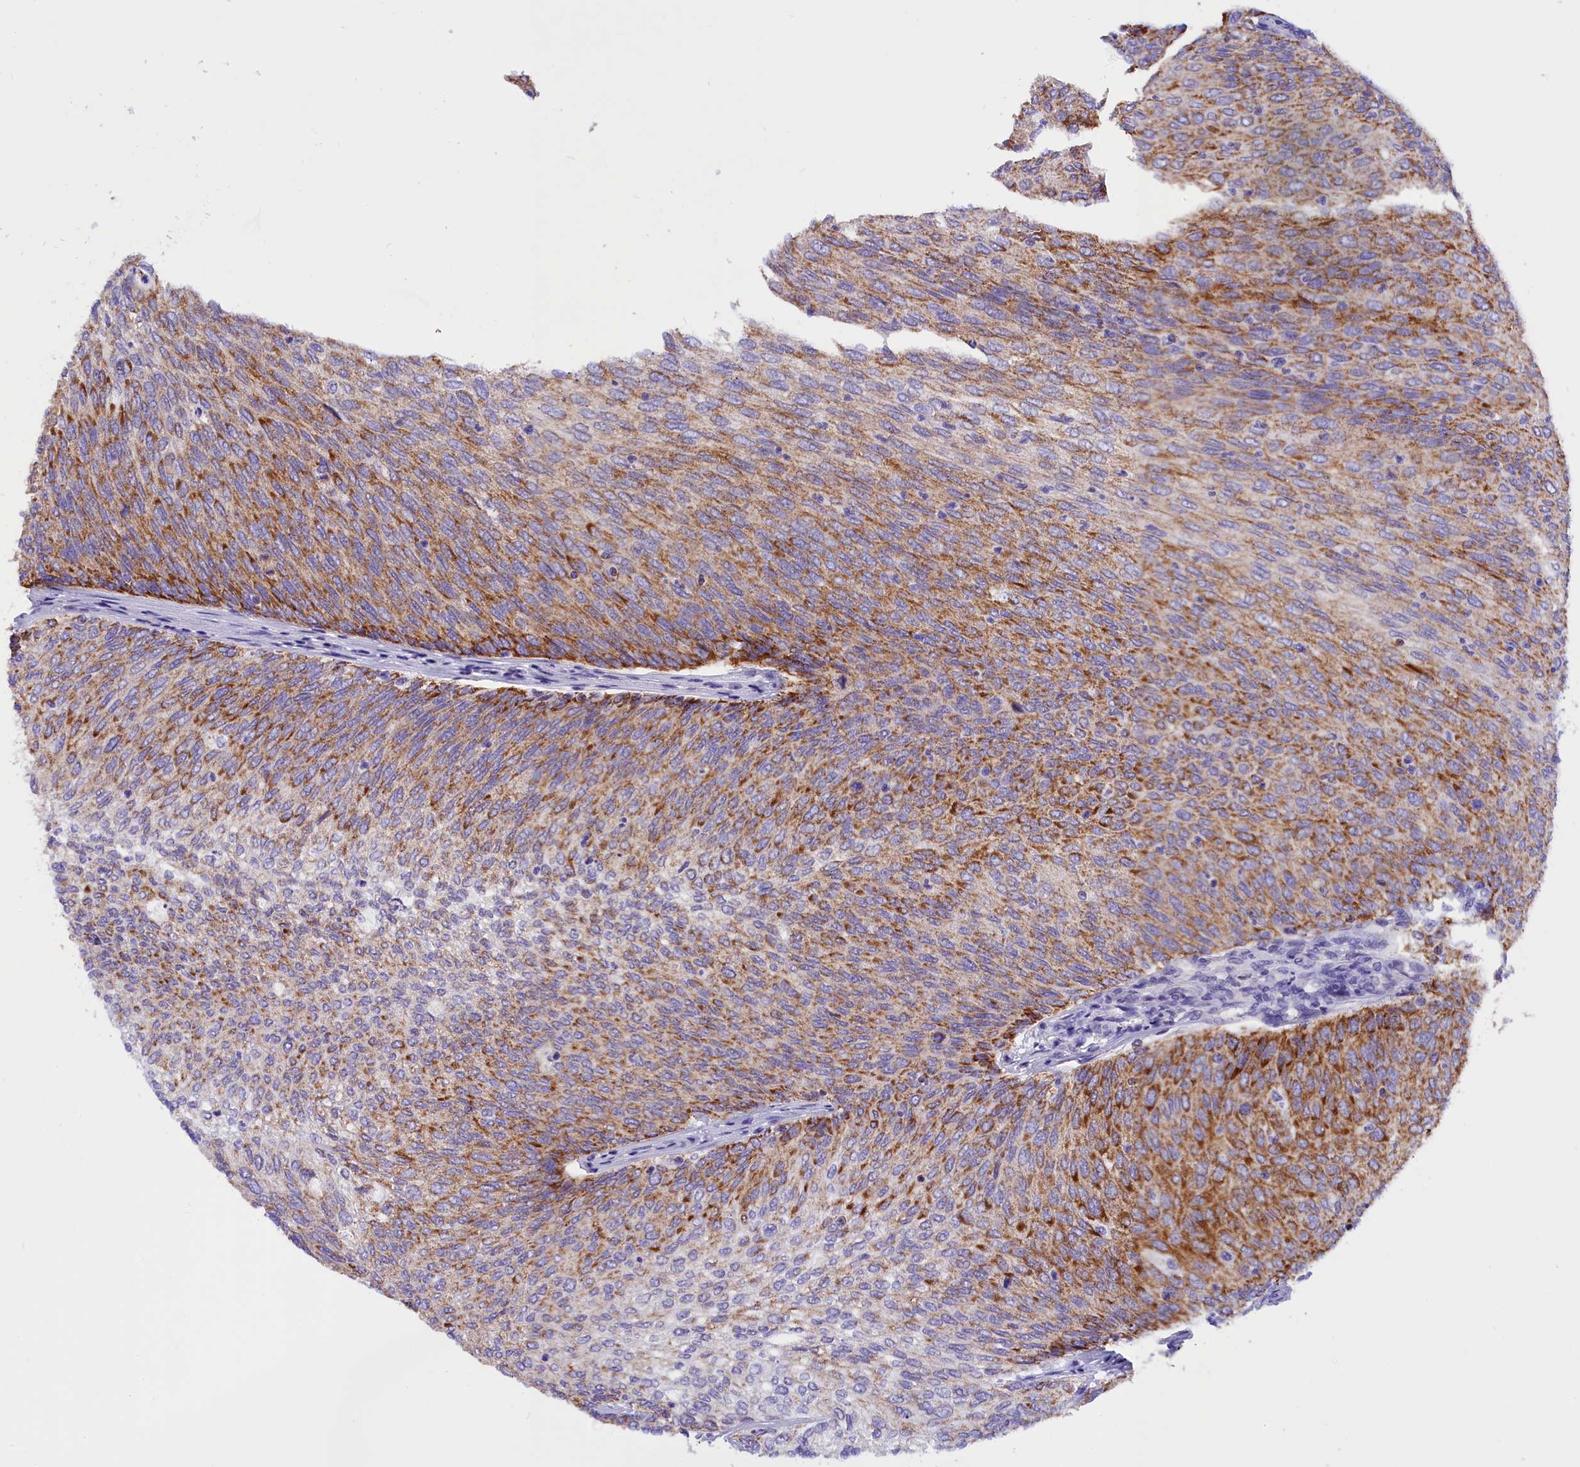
{"staining": {"intensity": "moderate", "quantity": ">75%", "location": "cytoplasmic/membranous"}, "tissue": "urothelial cancer", "cell_type": "Tumor cells", "image_type": "cancer", "snomed": [{"axis": "morphology", "description": "Urothelial carcinoma, Low grade"}, {"axis": "topography", "description": "Urinary bladder"}], "caption": "Human urothelial cancer stained for a protein (brown) shows moderate cytoplasmic/membranous positive staining in approximately >75% of tumor cells.", "gene": "ABAT", "patient": {"sex": "female", "age": 79}}